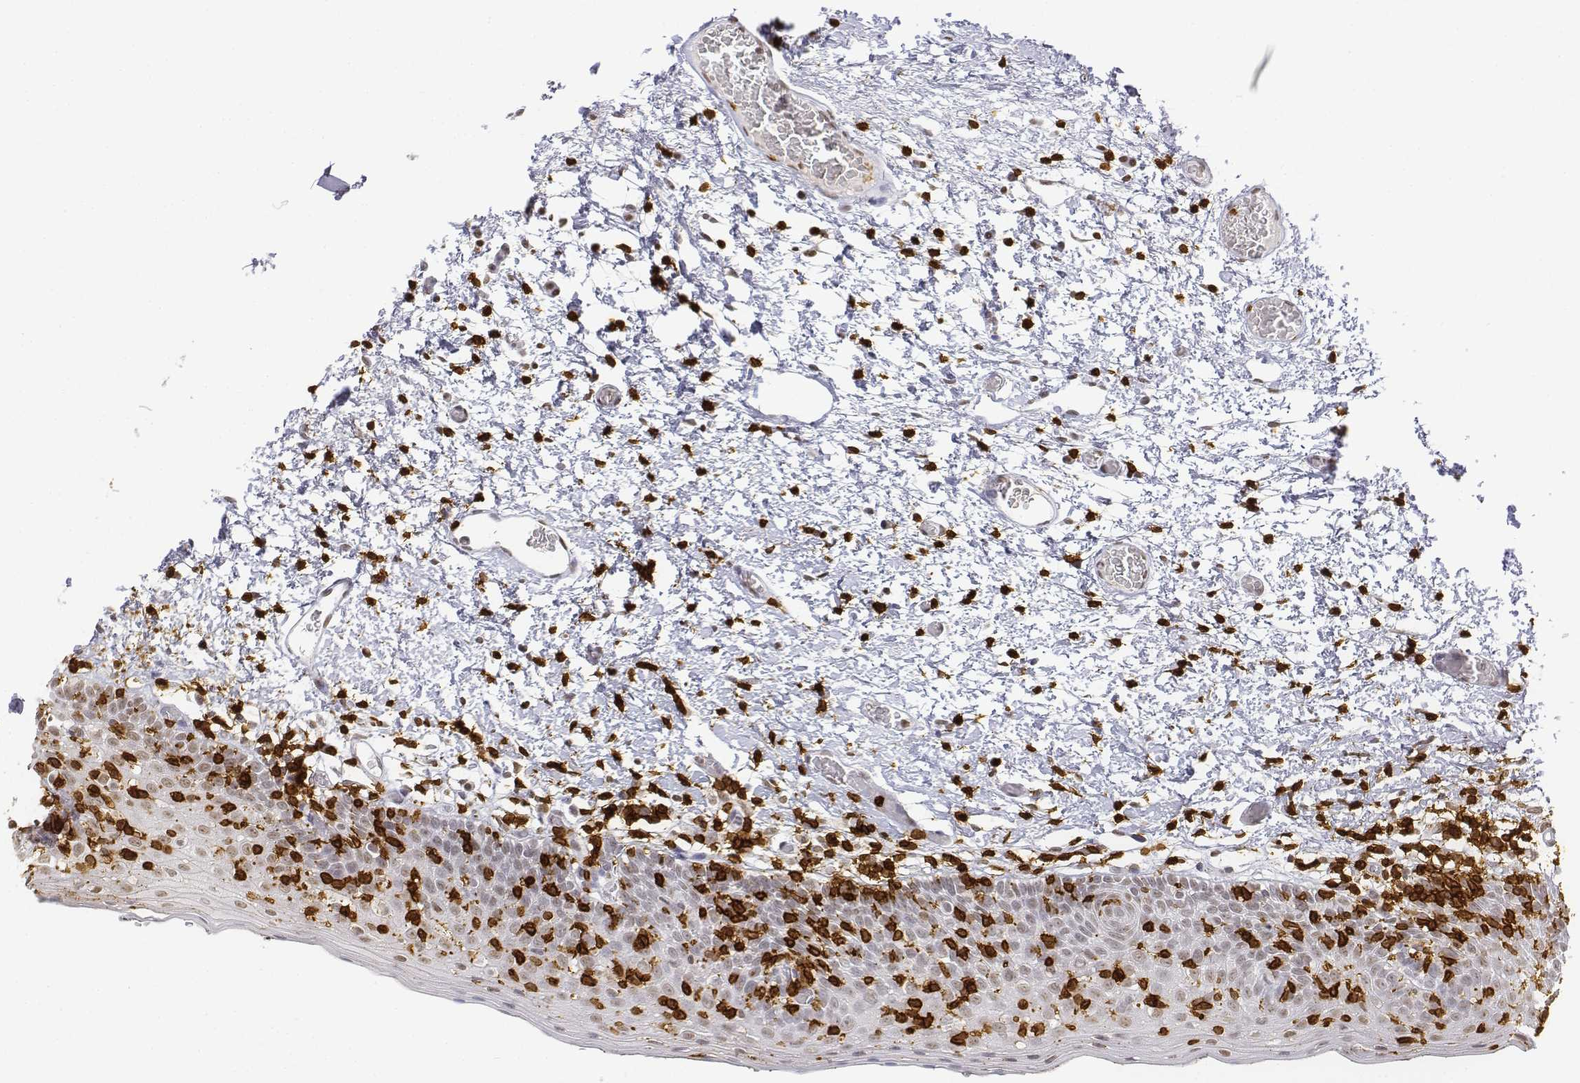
{"staining": {"intensity": "weak", "quantity": ">75%", "location": "nuclear"}, "tissue": "oral mucosa", "cell_type": "Squamous epithelial cells", "image_type": "normal", "snomed": [{"axis": "morphology", "description": "Normal tissue, NOS"}, {"axis": "morphology", "description": "Squamous cell carcinoma, NOS"}, {"axis": "topography", "description": "Oral tissue"}, {"axis": "topography", "description": "Head-Neck"}], "caption": "Immunohistochemical staining of unremarkable human oral mucosa shows low levels of weak nuclear expression in about >75% of squamous epithelial cells.", "gene": "CD3E", "patient": {"sex": "male", "age": 69}}